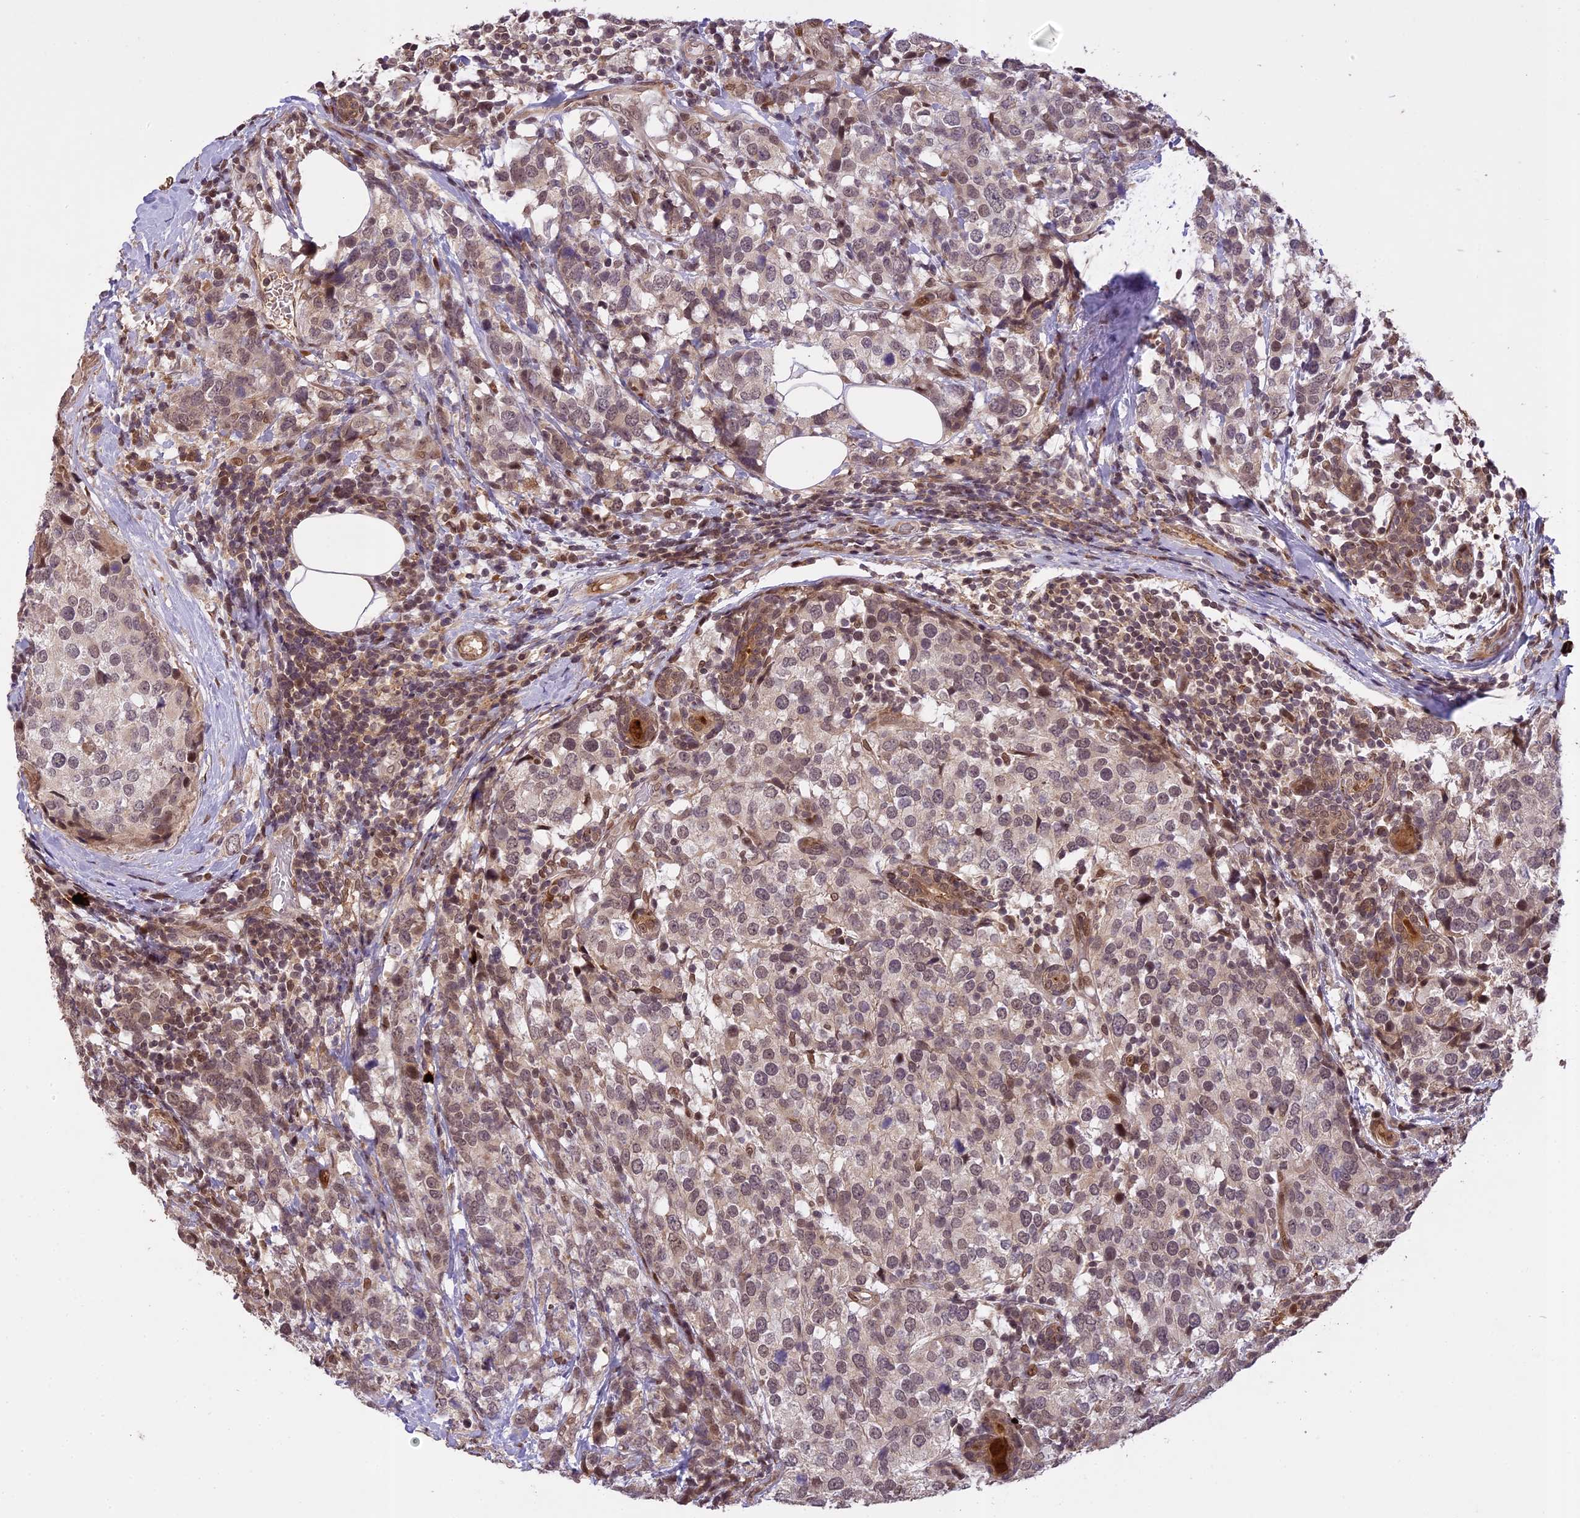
{"staining": {"intensity": "weak", "quantity": "<25%", "location": "cytoplasmic/membranous,nuclear"}, "tissue": "breast cancer", "cell_type": "Tumor cells", "image_type": "cancer", "snomed": [{"axis": "morphology", "description": "Lobular carcinoma"}, {"axis": "topography", "description": "Breast"}], "caption": "Immunohistochemical staining of human breast lobular carcinoma reveals no significant expression in tumor cells. (Brightfield microscopy of DAB immunohistochemistry (IHC) at high magnification).", "gene": "PRELID2", "patient": {"sex": "female", "age": 59}}